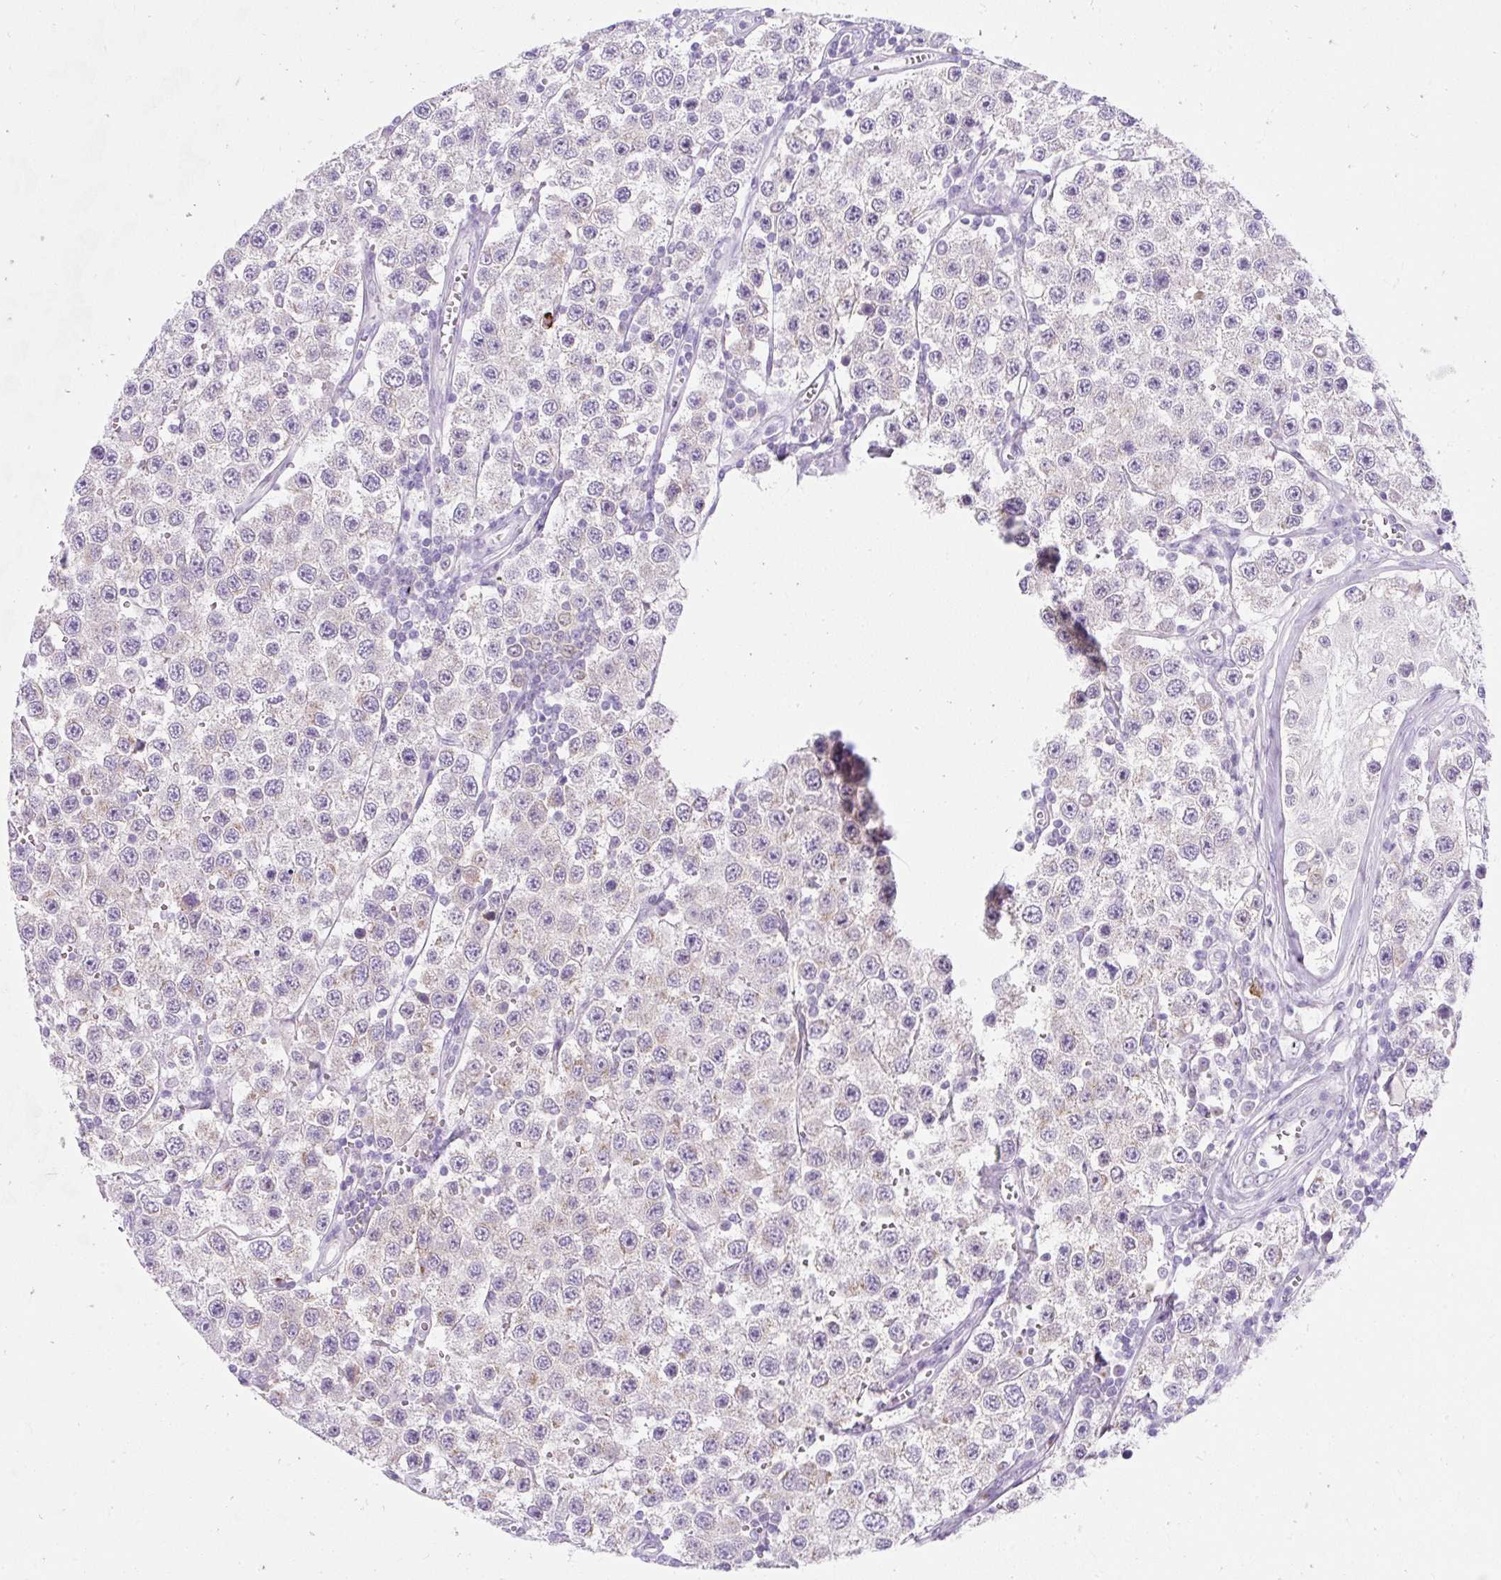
{"staining": {"intensity": "negative", "quantity": "none", "location": "none"}, "tissue": "testis cancer", "cell_type": "Tumor cells", "image_type": "cancer", "snomed": [{"axis": "morphology", "description": "Seminoma, NOS"}, {"axis": "topography", "description": "Testis"}], "caption": "Immunohistochemistry (IHC) of human seminoma (testis) demonstrates no staining in tumor cells. (Brightfield microscopy of DAB immunohistochemistry (IHC) at high magnification).", "gene": "GOLGA8A", "patient": {"sex": "male", "age": 34}}